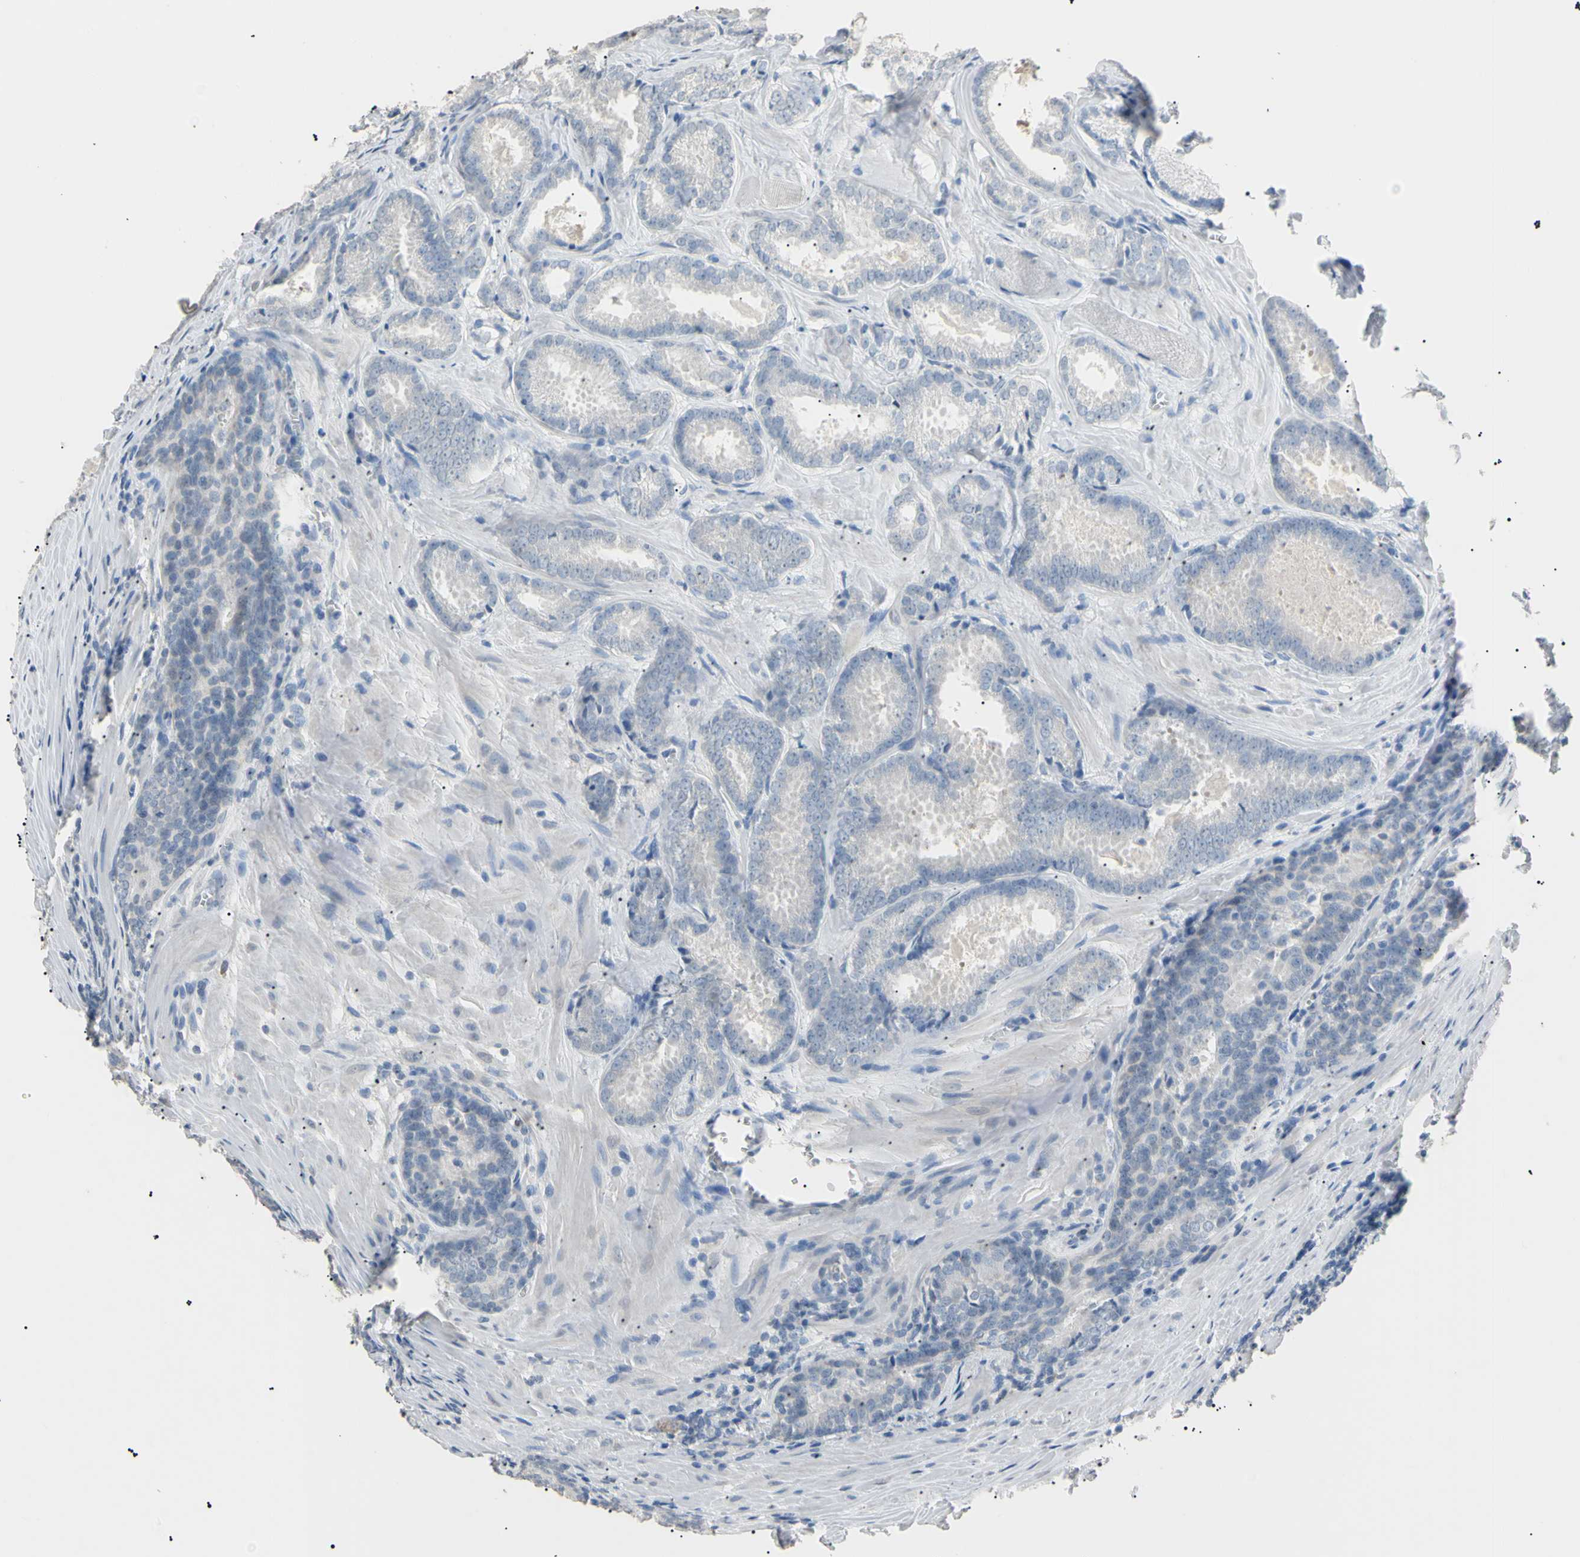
{"staining": {"intensity": "negative", "quantity": "none", "location": "none"}, "tissue": "prostate cancer", "cell_type": "Tumor cells", "image_type": "cancer", "snomed": [{"axis": "morphology", "description": "Adenocarcinoma, High grade"}, {"axis": "topography", "description": "Prostate"}], "caption": "IHC image of neoplastic tissue: human prostate cancer (high-grade adenocarcinoma) stained with DAB demonstrates no significant protein expression in tumor cells. (Immunohistochemistry, brightfield microscopy, high magnification).", "gene": "CGB3", "patient": {"sex": "male", "age": 64}}